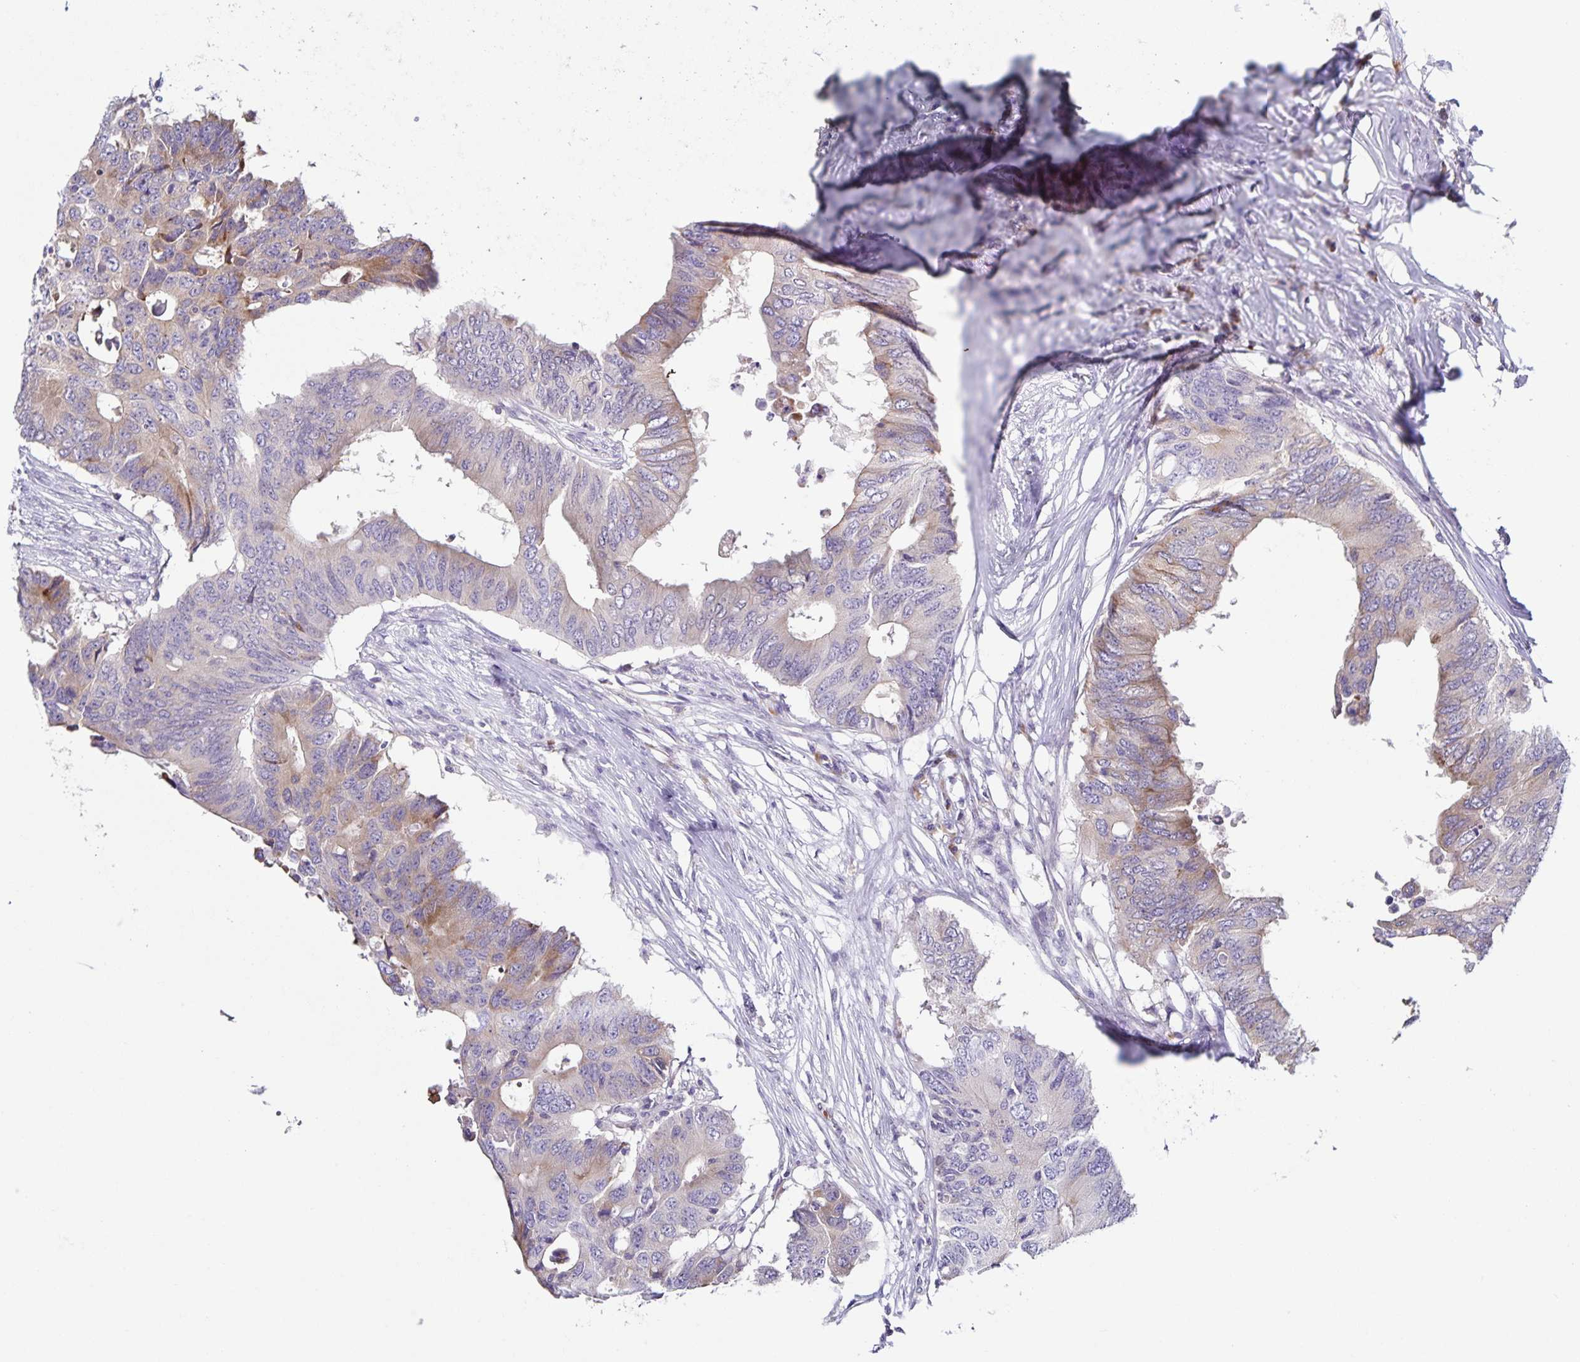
{"staining": {"intensity": "weak", "quantity": "<25%", "location": "cytoplasmic/membranous"}, "tissue": "colorectal cancer", "cell_type": "Tumor cells", "image_type": "cancer", "snomed": [{"axis": "morphology", "description": "Adenocarcinoma, NOS"}, {"axis": "topography", "description": "Colon"}], "caption": "Human colorectal cancer stained for a protein using immunohistochemistry demonstrates no staining in tumor cells.", "gene": "STPG4", "patient": {"sex": "male", "age": 71}}